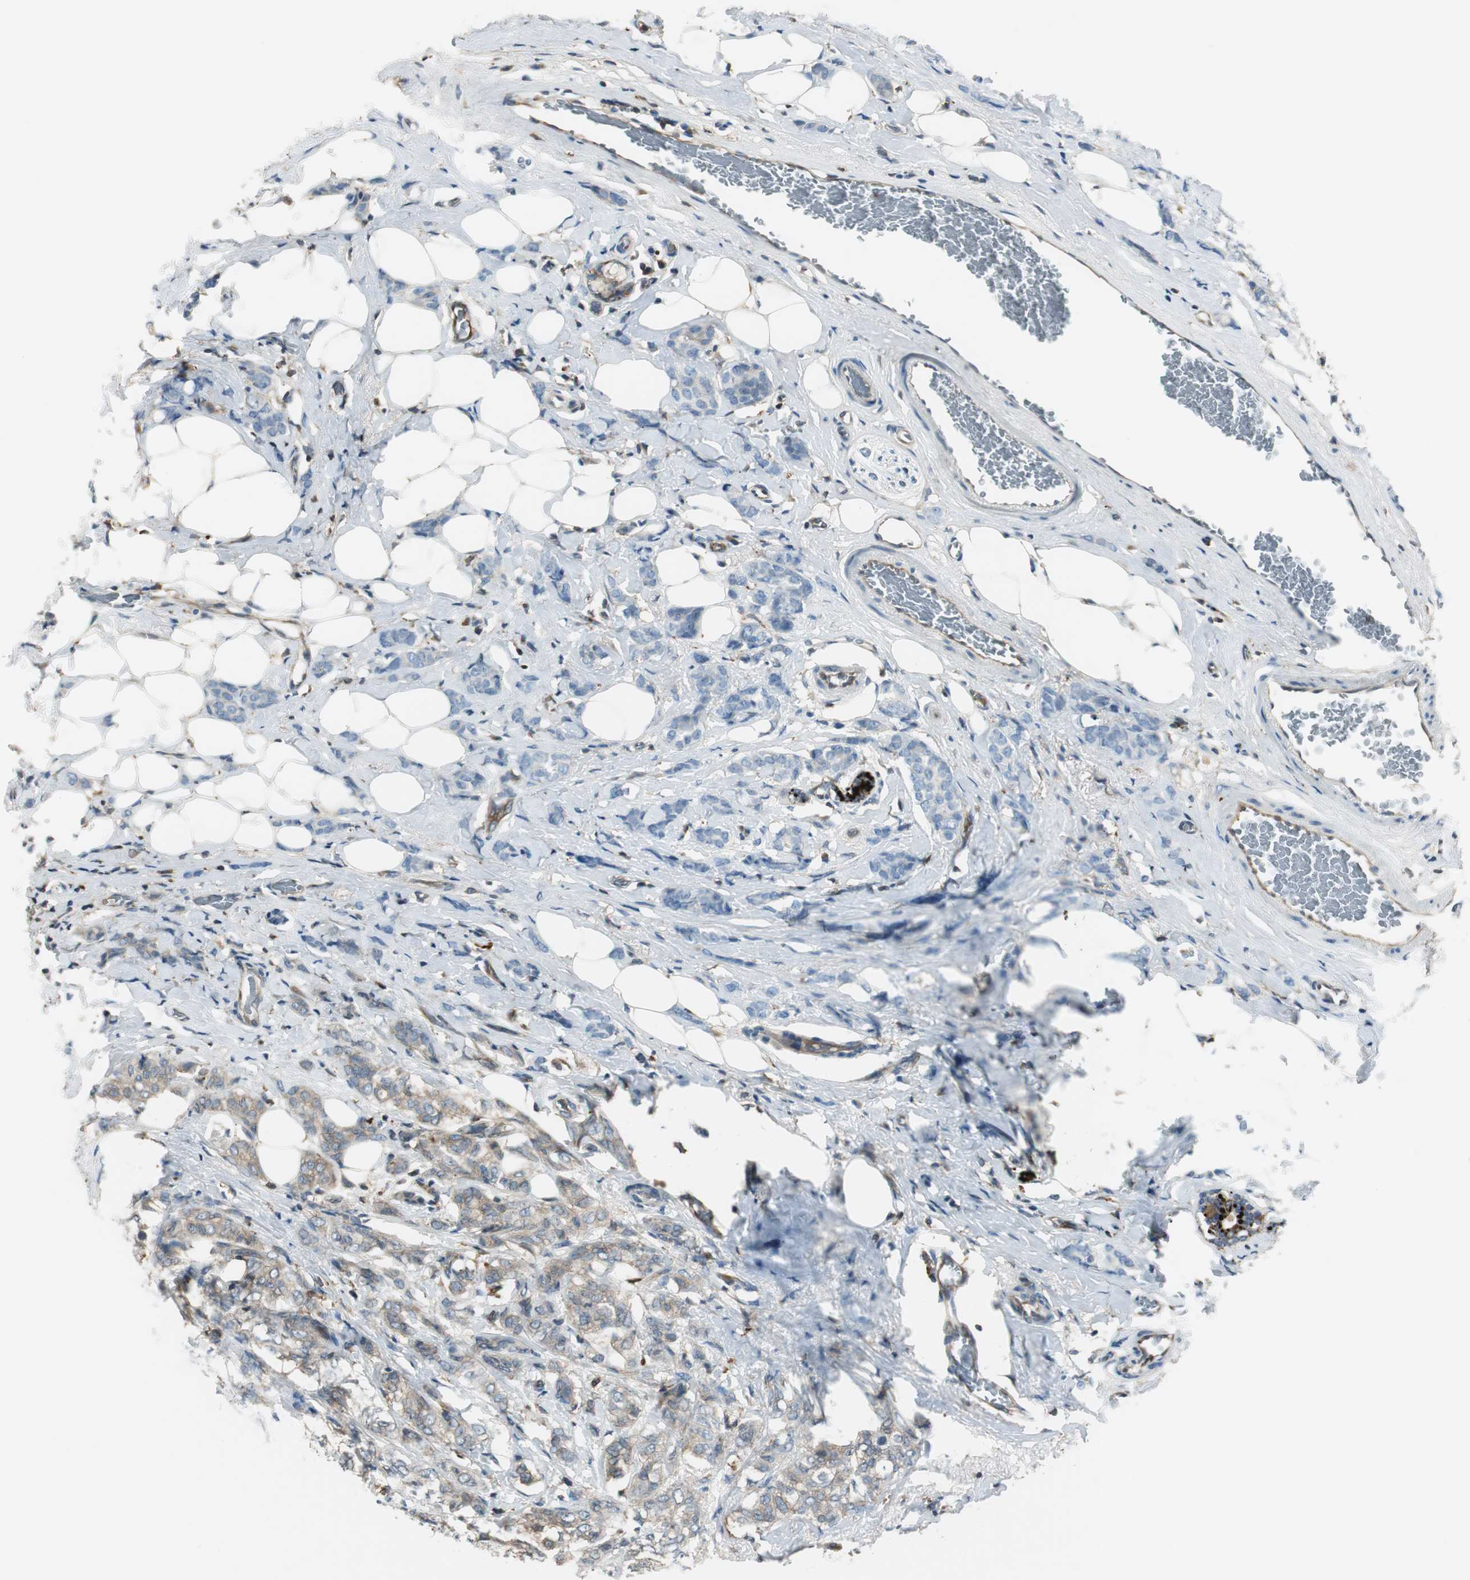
{"staining": {"intensity": "weak", "quantity": "25%-75%", "location": "cytoplasmic/membranous"}, "tissue": "breast cancer", "cell_type": "Tumor cells", "image_type": "cancer", "snomed": [{"axis": "morphology", "description": "Lobular carcinoma"}, {"axis": "topography", "description": "Breast"}], "caption": "Protein staining of breast cancer tissue exhibits weak cytoplasmic/membranous staining in approximately 25%-75% of tumor cells. (DAB (3,3'-diaminobenzidine) = brown stain, brightfield microscopy at high magnification).", "gene": "NCK1", "patient": {"sex": "female", "age": 60}}